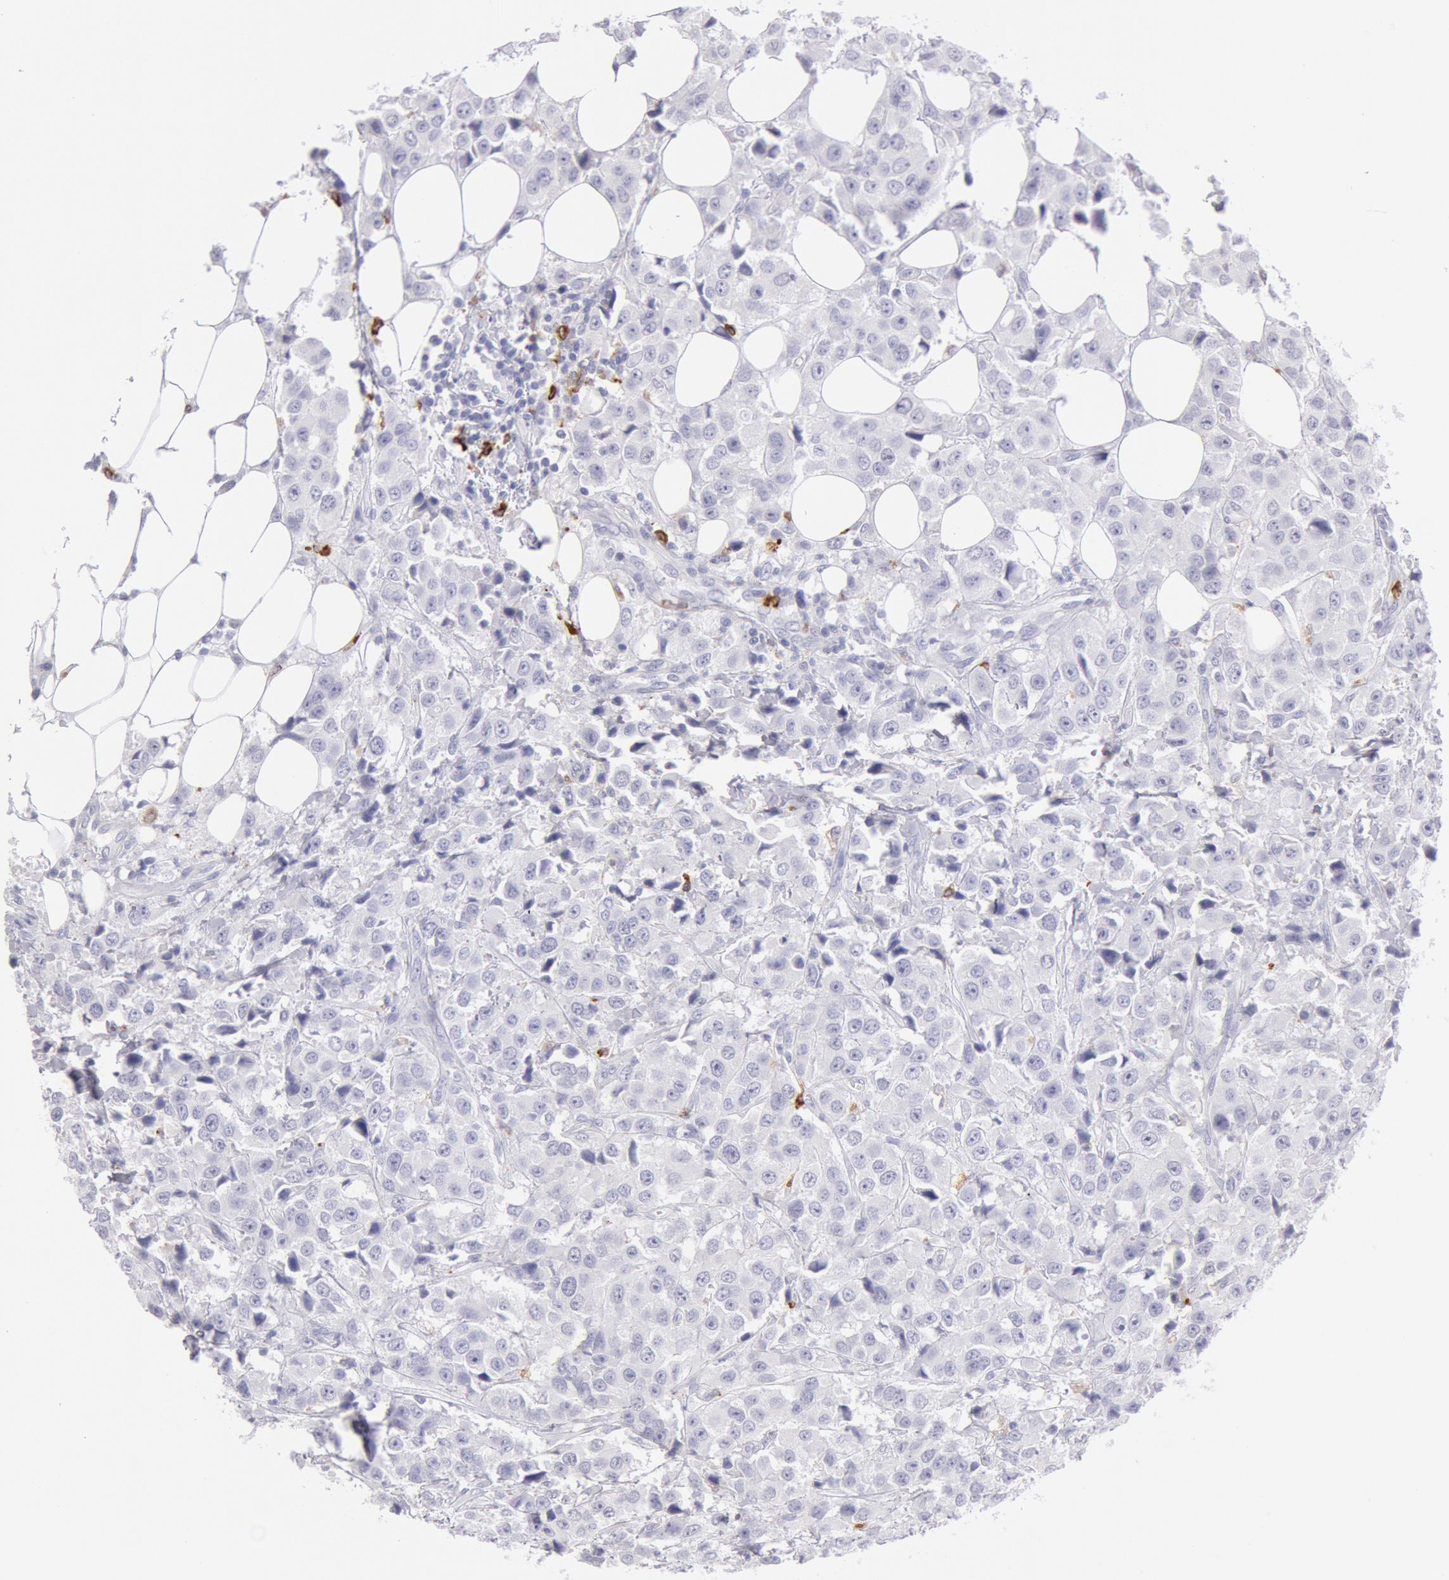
{"staining": {"intensity": "negative", "quantity": "none", "location": "none"}, "tissue": "breast cancer", "cell_type": "Tumor cells", "image_type": "cancer", "snomed": [{"axis": "morphology", "description": "Duct carcinoma"}, {"axis": "topography", "description": "Breast"}], "caption": "High power microscopy photomicrograph of an immunohistochemistry (IHC) histopathology image of breast intraductal carcinoma, revealing no significant positivity in tumor cells.", "gene": "FCN1", "patient": {"sex": "female", "age": 58}}